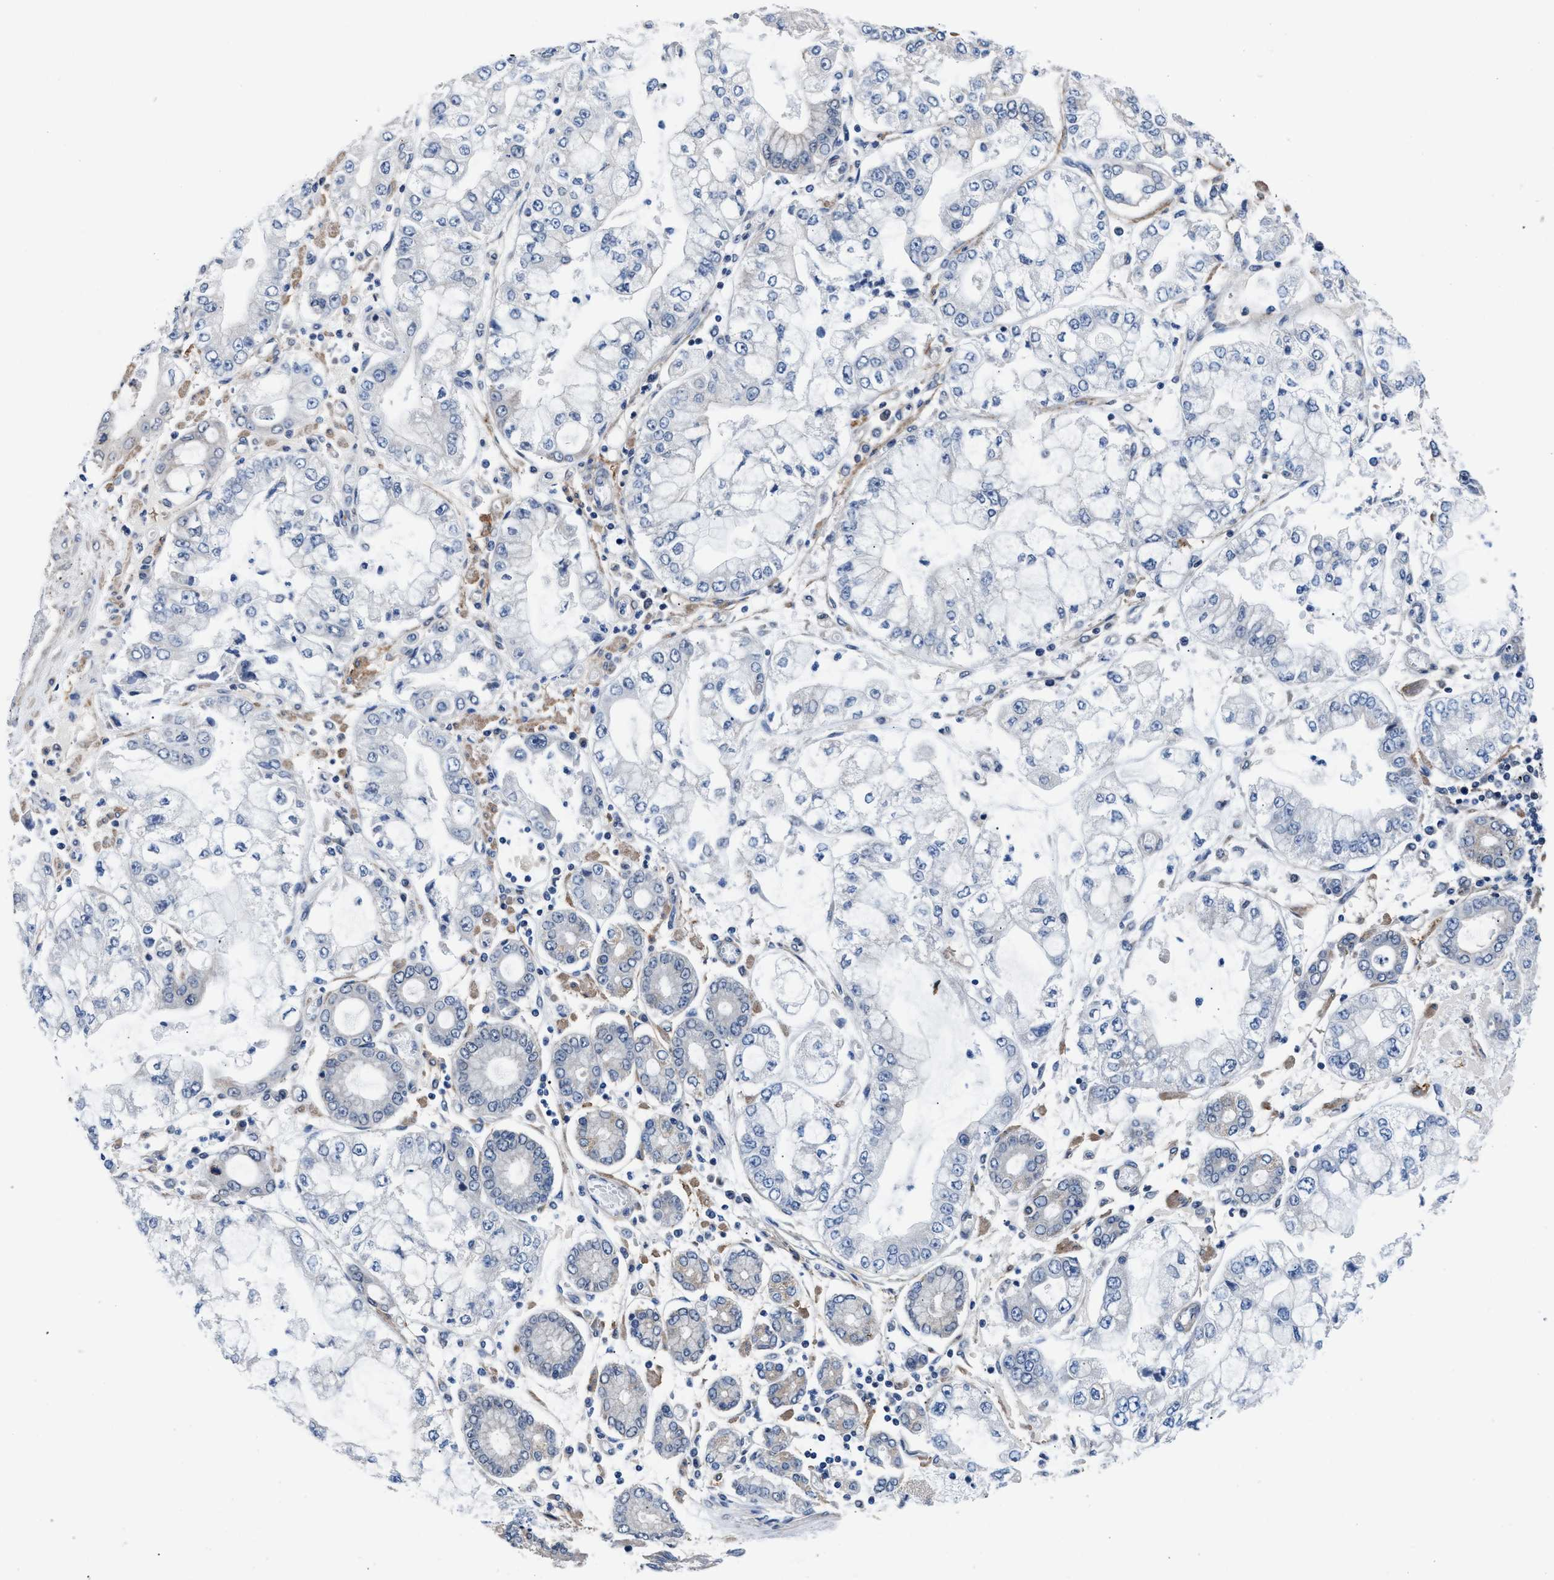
{"staining": {"intensity": "negative", "quantity": "none", "location": "none"}, "tissue": "stomach cancer", "cell_type": "Tumor cells", "image_type": "cancer", "snomed": [{"axis": "morphology", "description": "Adenocarcinoma, NOS"}, {"axis": "topography", "description": "Stomach"}], "caption": "Image shows no significant protein expression in tumor cells of stomach cancer (adenocarcinoma).", "gene": "MYH3", "patient": {"sex": "male", "age": 76}}